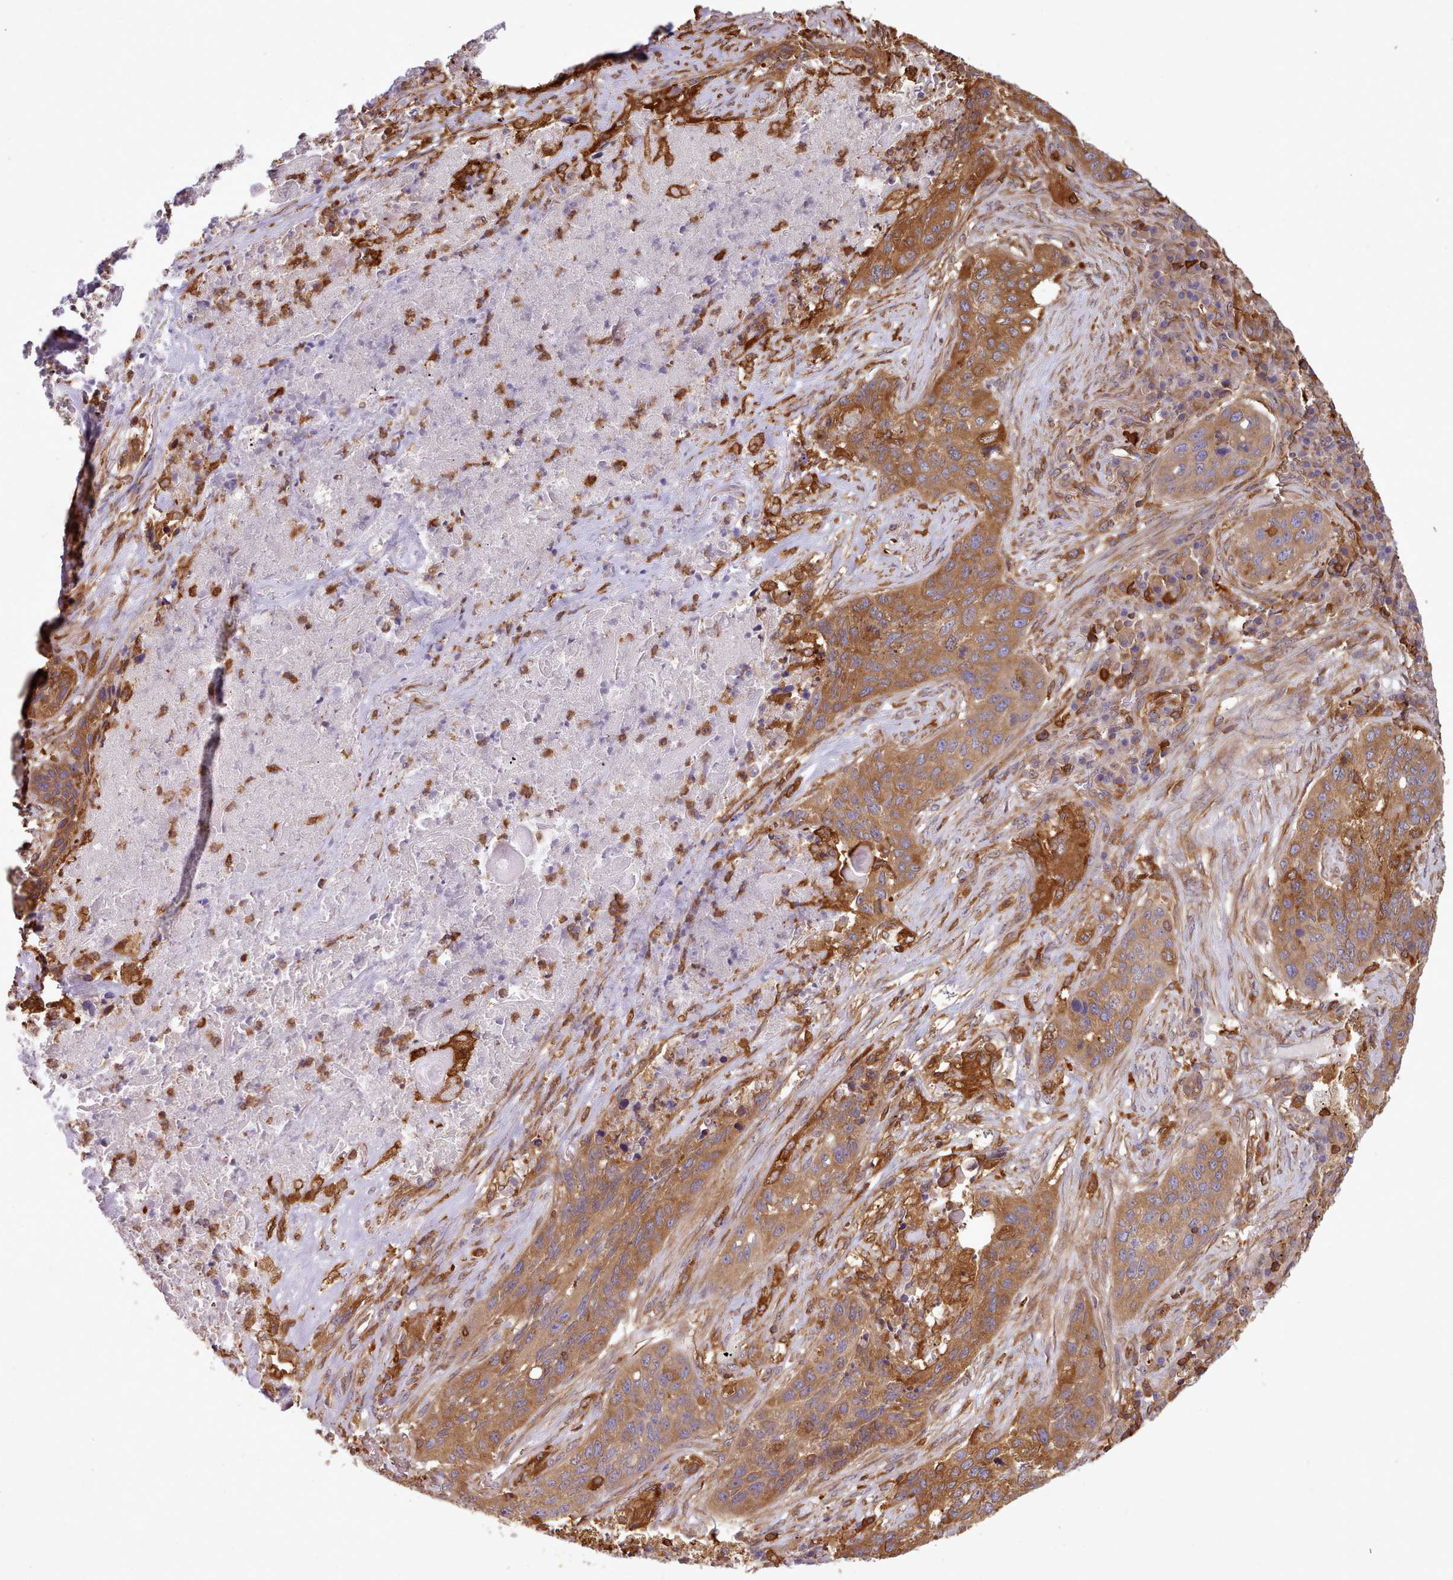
{"staining": {"intensity": "moderate", "quantity": ">75%", "location": "cytoplasmic/membranous"}, "tissue": "lung cancer", "cell_type": "Tumor cells", "image_type": "cancer", "snomed": [{"axis": "morphology", "description": "Squamous cell carcinoma, NOS"}, {"axis": "topography", "description": "Lung"}], "caption": "A histopathology image showing moderate cytoplasmic/membranous expression in about >75% of tumor cells in lung cancer, as visualized by brown immunohistochemical staining.", "gene": "SLC4A9", "patient": {"sex": "female", "age": 63}}